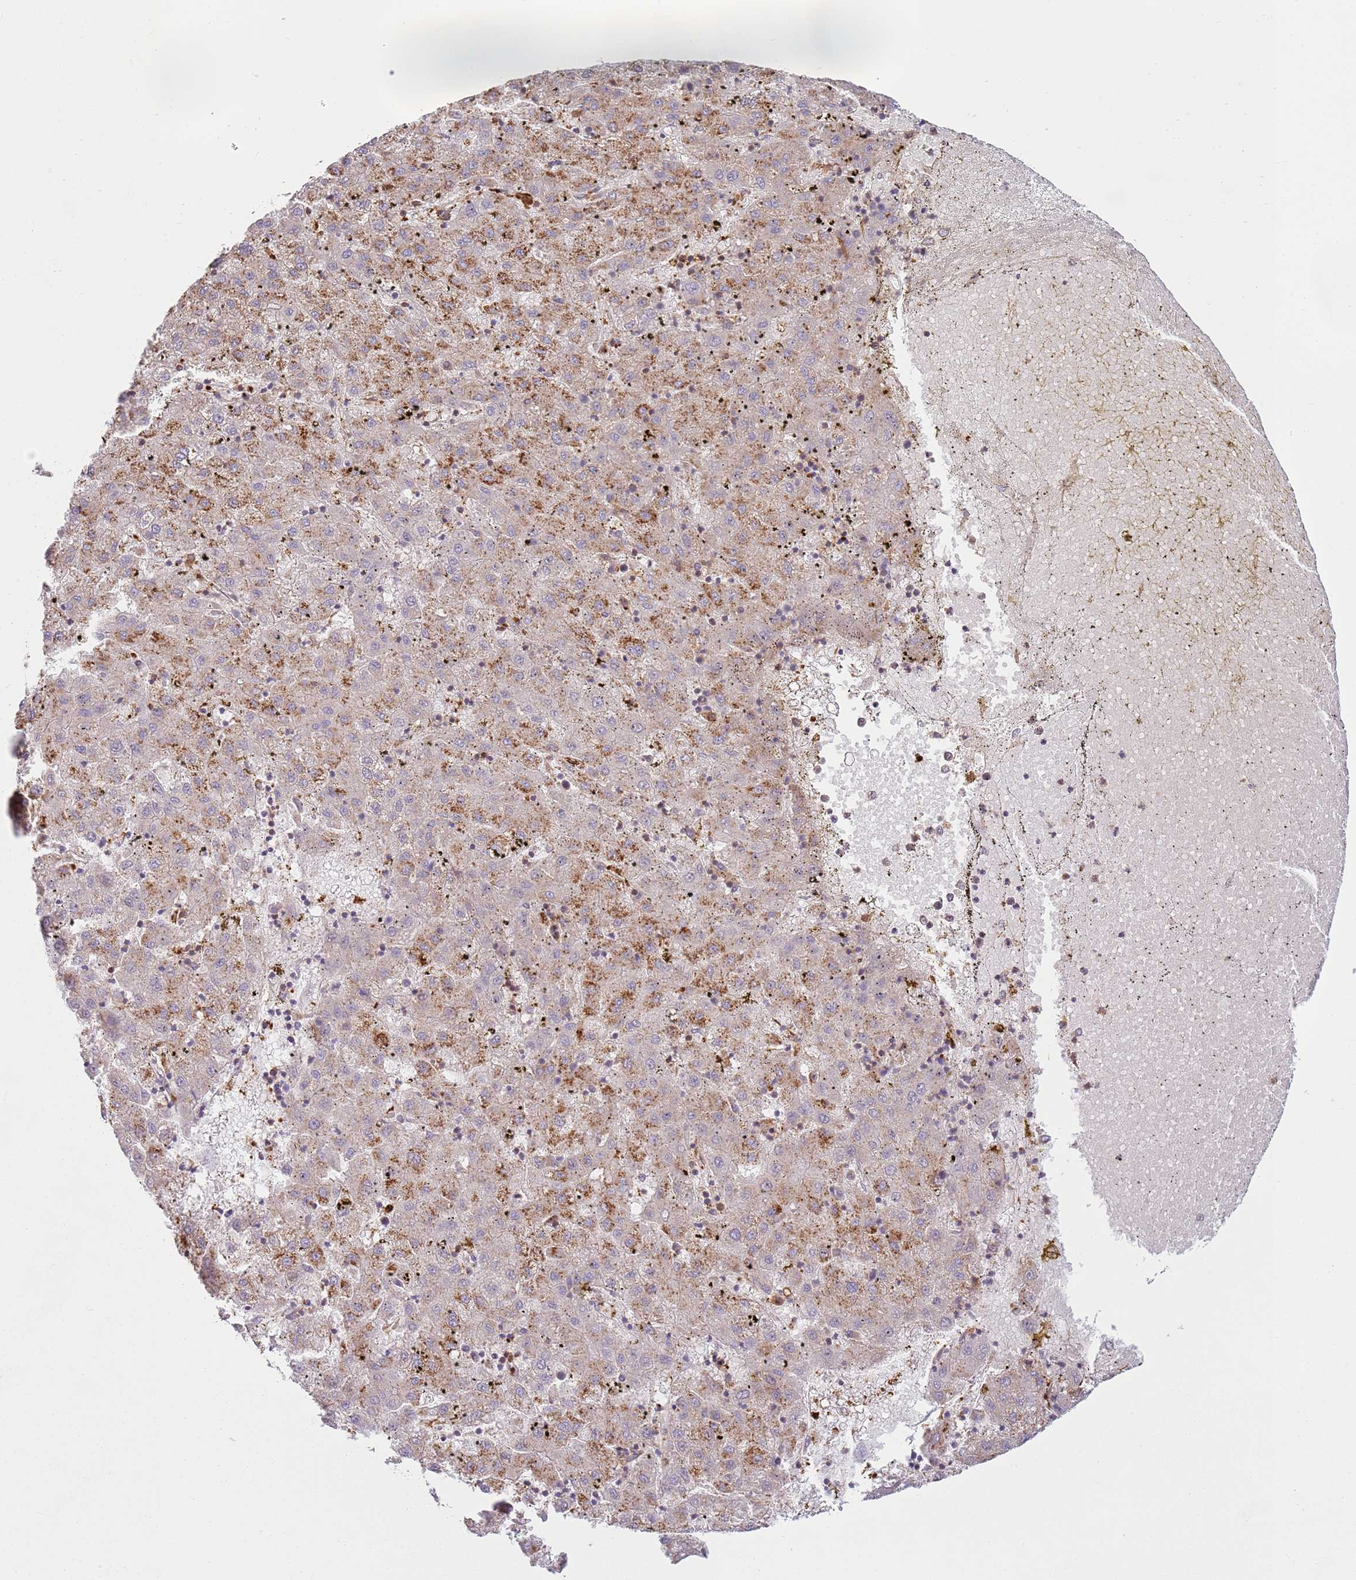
{"staining": {"intensity": "moderate", "quantity": ">75%", "location": "cytoplasmic/membranous"}, "tissue": "liver cancer", "cell_type": "Tumor cells", "image_type": "cancer", "snomed": [{"axis": "morphology", "description": "Carcinoma, Hepatocellular, NOS"}, {"axis": "topography", "description": "Liver"}], "caption": "Protein analysis of hepatocellular carcinoma (liver) tissue displays moderate cytoplasmic/membranous staining in about >75% of tumor cells.", "gene": "TTPAL", "patient": {"sex": "male", "age": 72}}